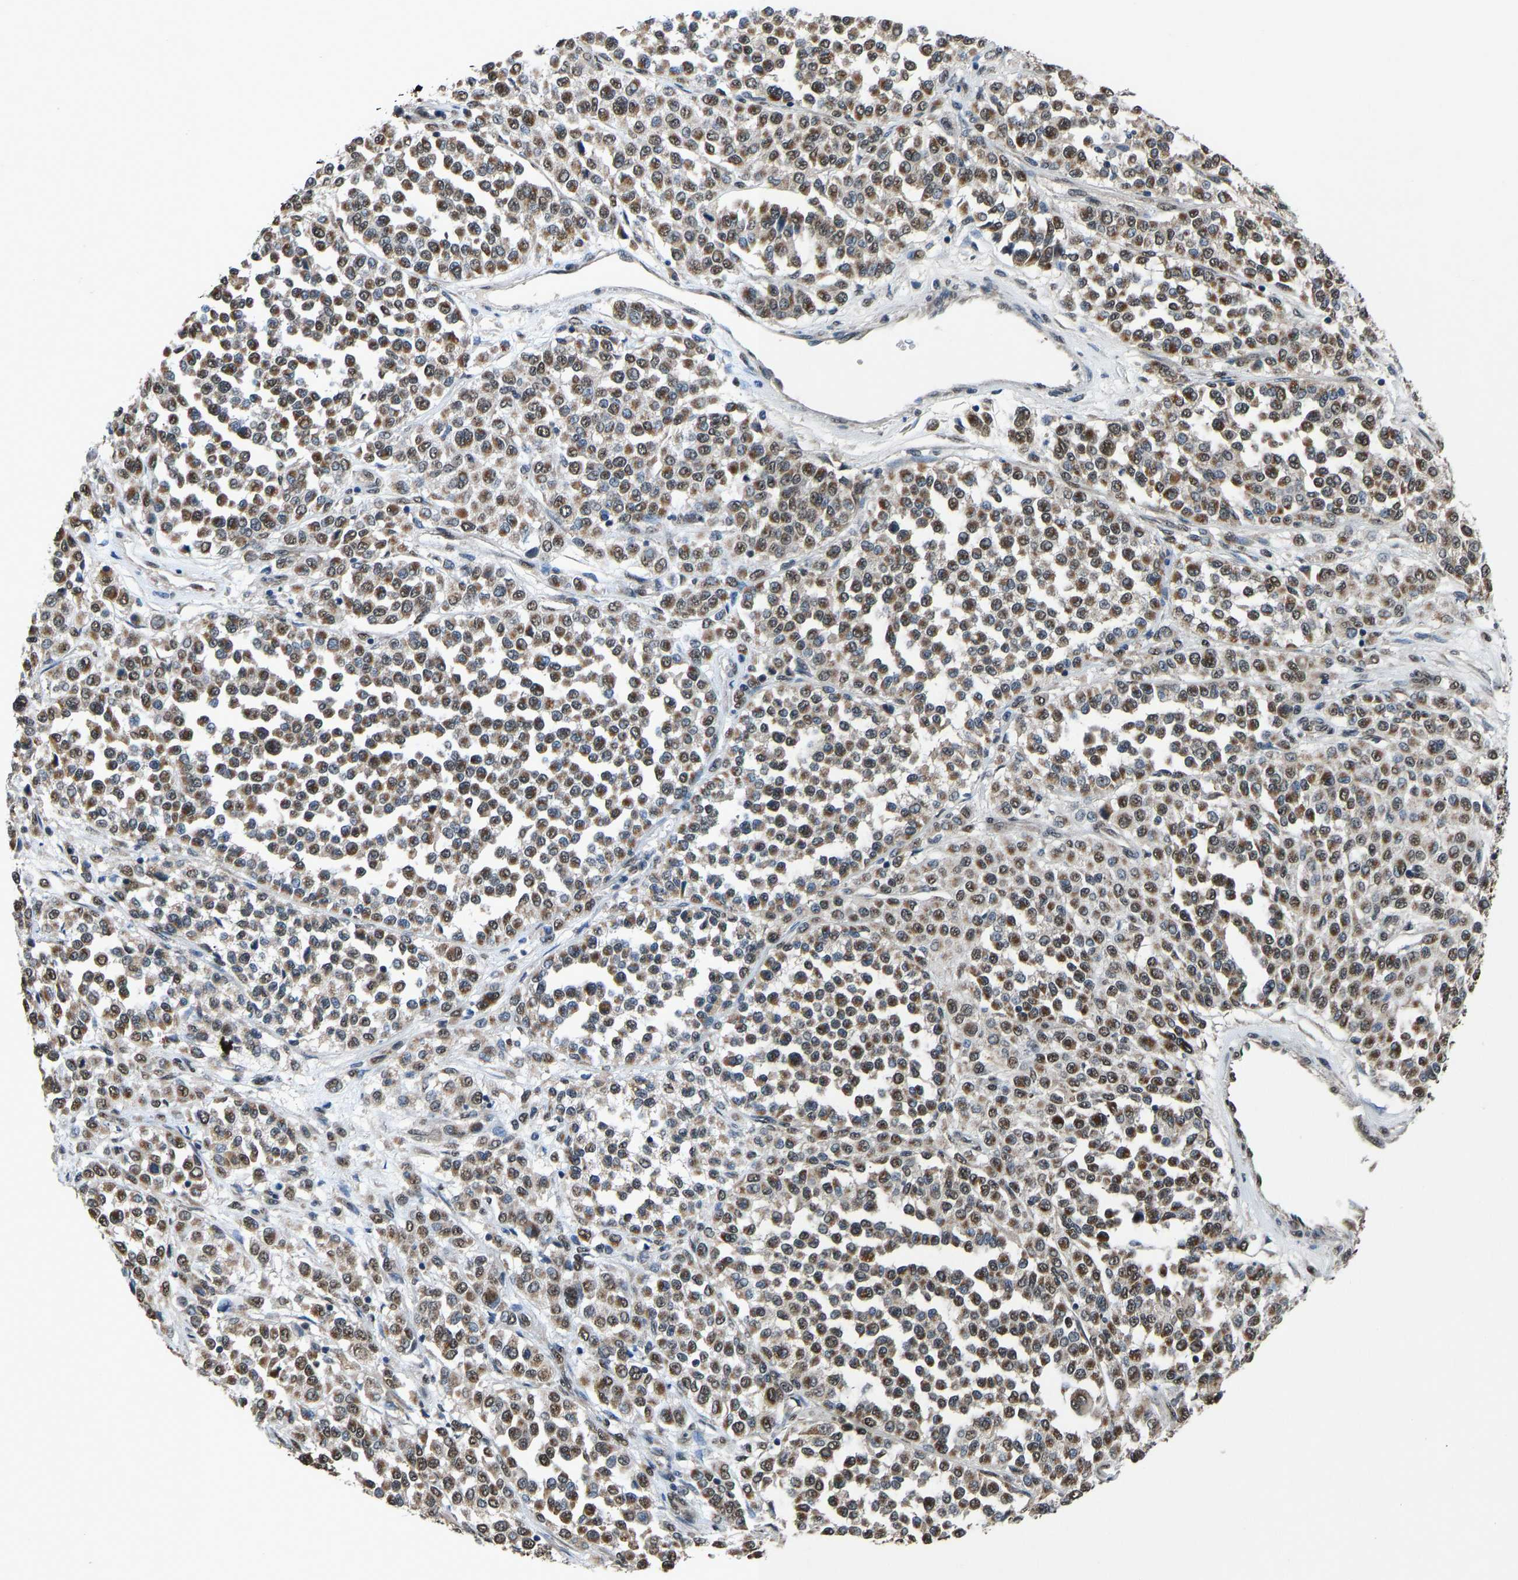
{"staining": {"intensity": "moderate", "quantity": ">75%", "location": "cytoplasmic/membranous,nuclear"}, "tissue": "melanoma", "cell_type": "Tumor cells", "image_type": "cancer", "snomed": [{"axis": "morphology", "description": "Malignant melanoma, Metastatic site"}, {"axis": "topography", "description": "Pancreas"}], "caption": "Protein analysis of melanoma tissue displays moderate cytoplasmic/membranous and nuclear positivity in approximately >75% of tumor cells.", "gene": "FOS", "patient": {"sex": "female", "age": 30}}